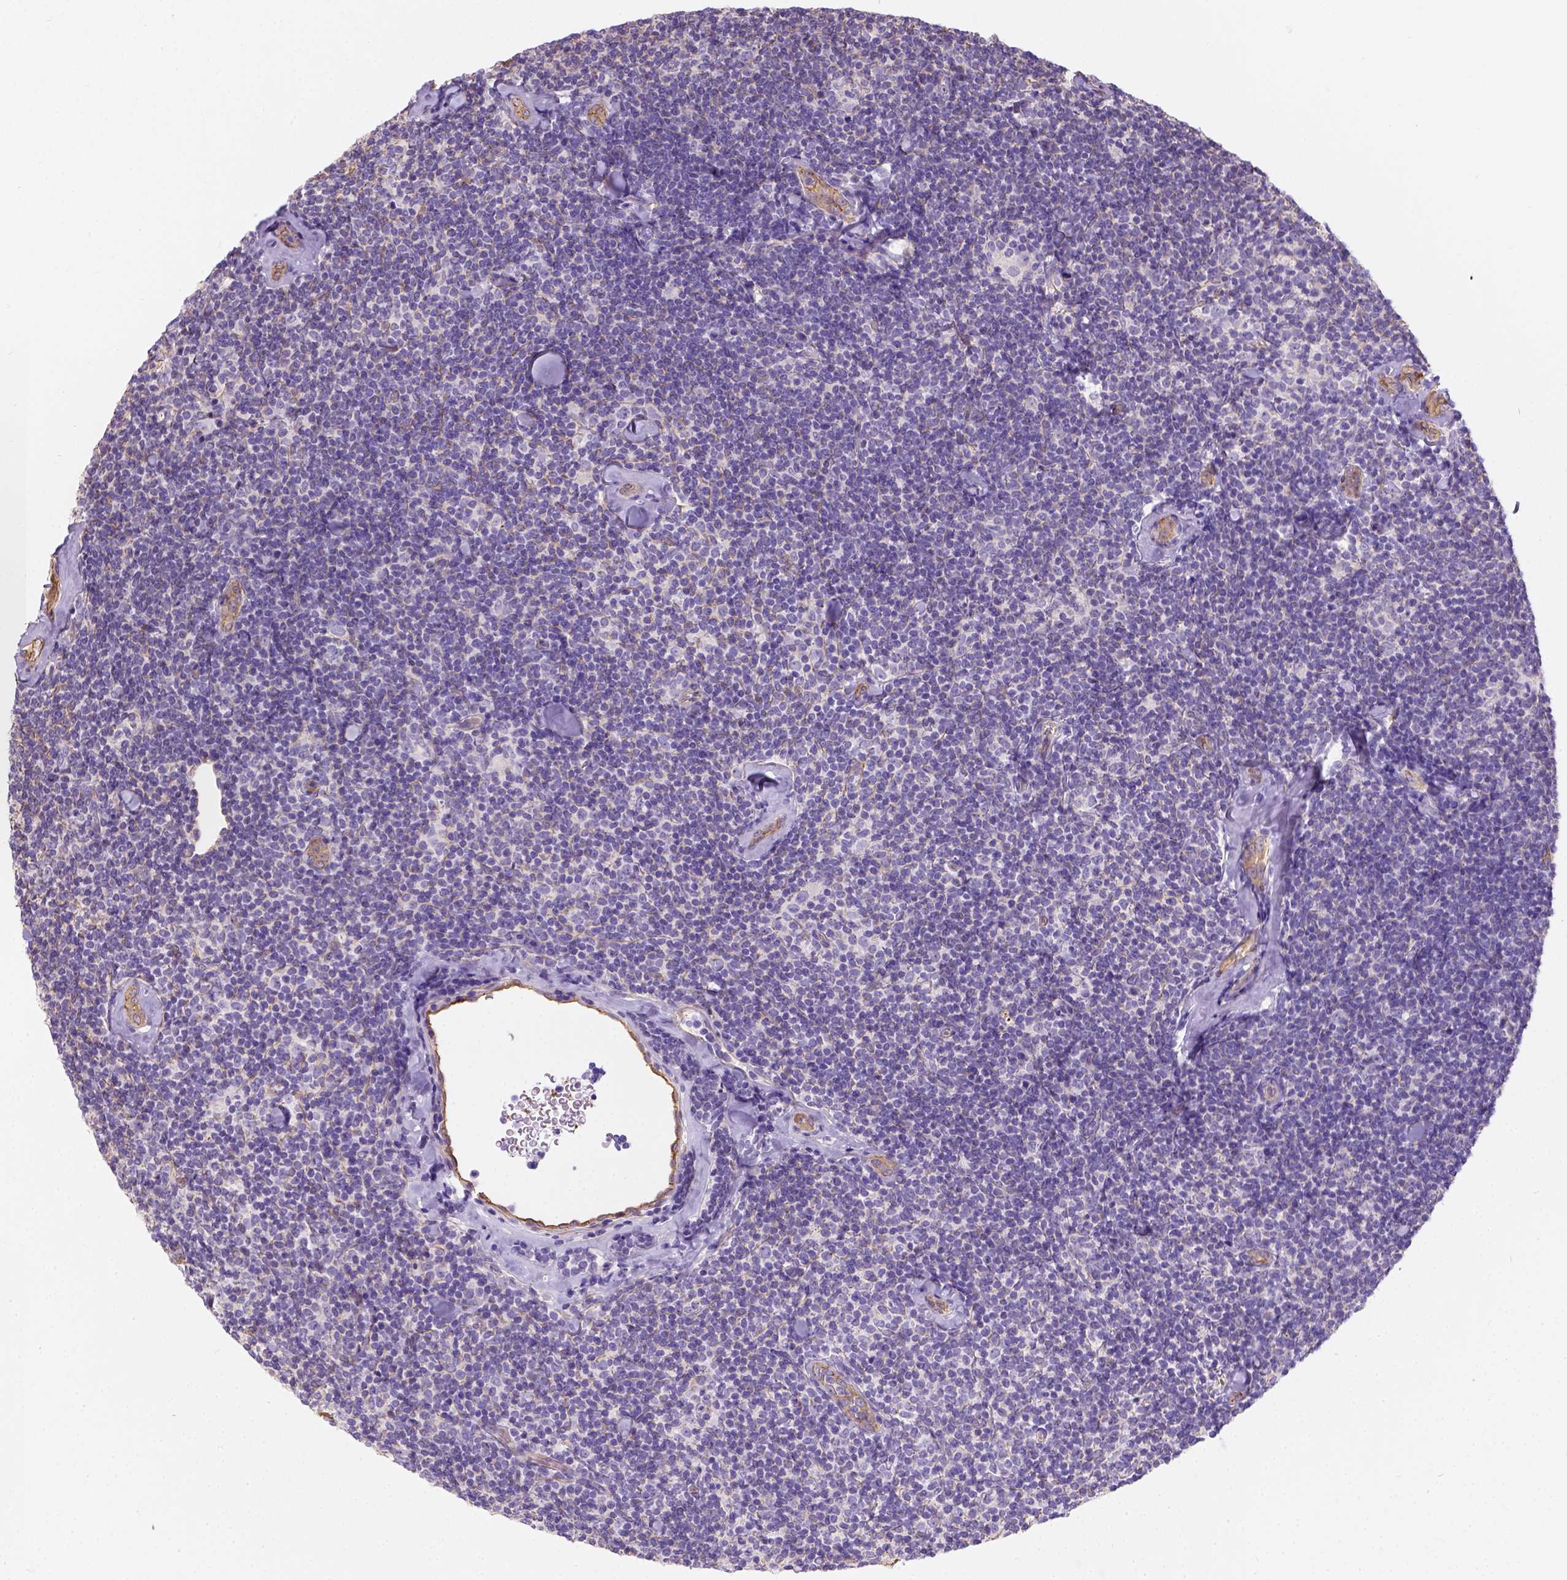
{"staining": {"intensity": "negative", "quantity": "none", "location": "none"}, "tissue": "lymphoma", "cell_type": "Tumor cells", "image_type": "cancer", "snomed": [{"axis": "morphology", "description": "Malignant lymphoma, non-Hodgkin's type, Low grade"}, {"axis": "topography", "description": "Lymph node"}], "caption": "High power microscopy photomicrograph of an IHC photomicrograph of malignant lymphoma, non-Hodgkin's type (low-grade), revealing no significant staining in tumor cells.", "gene": "PHF7", "patient": {"sex": "female", "age": 56}}